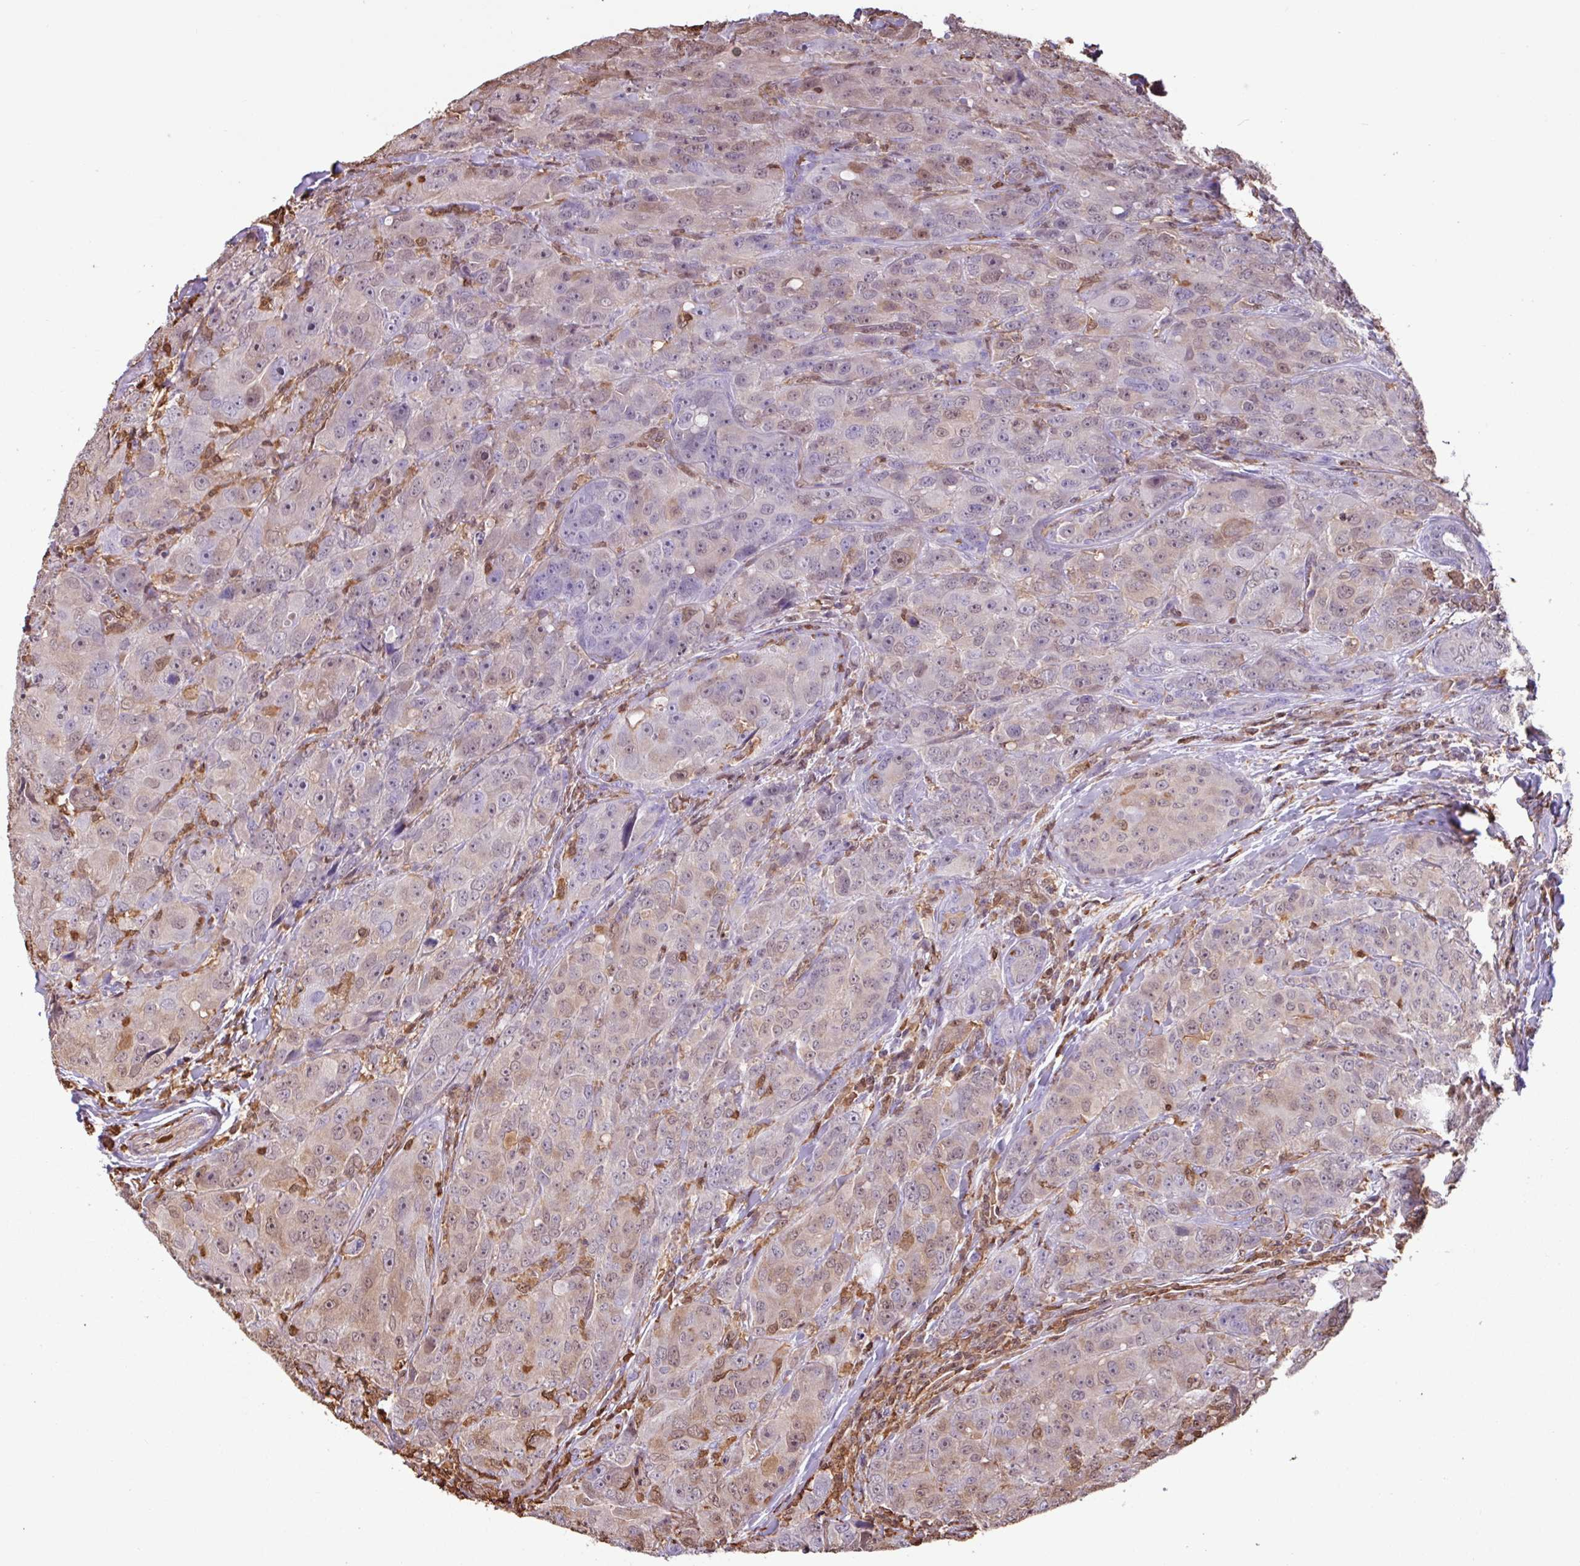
{"staining": {"intensity": "weak", "quantity": "25%-75%", "location": "cytoplasmic/membranous,nuclear"}, "tissue": "breast cancer", "cell_type": "Tumor cells", "image_type": "cancer", "snomed": [{"axis": "morphology", "description": "Duct carcinoma"}, {"axis": "topography", "description": "Breast"}], "caption": "There is low levels of weak cytoplasmic/membranous and nuclear positivity in tumor cells of breast infiltrating ductal carcinoma, as demonstrated by immunohistochemical staining (brown color).", "gene": "ARHGDIB", "patient": {"sex": "female", "age": 43}}